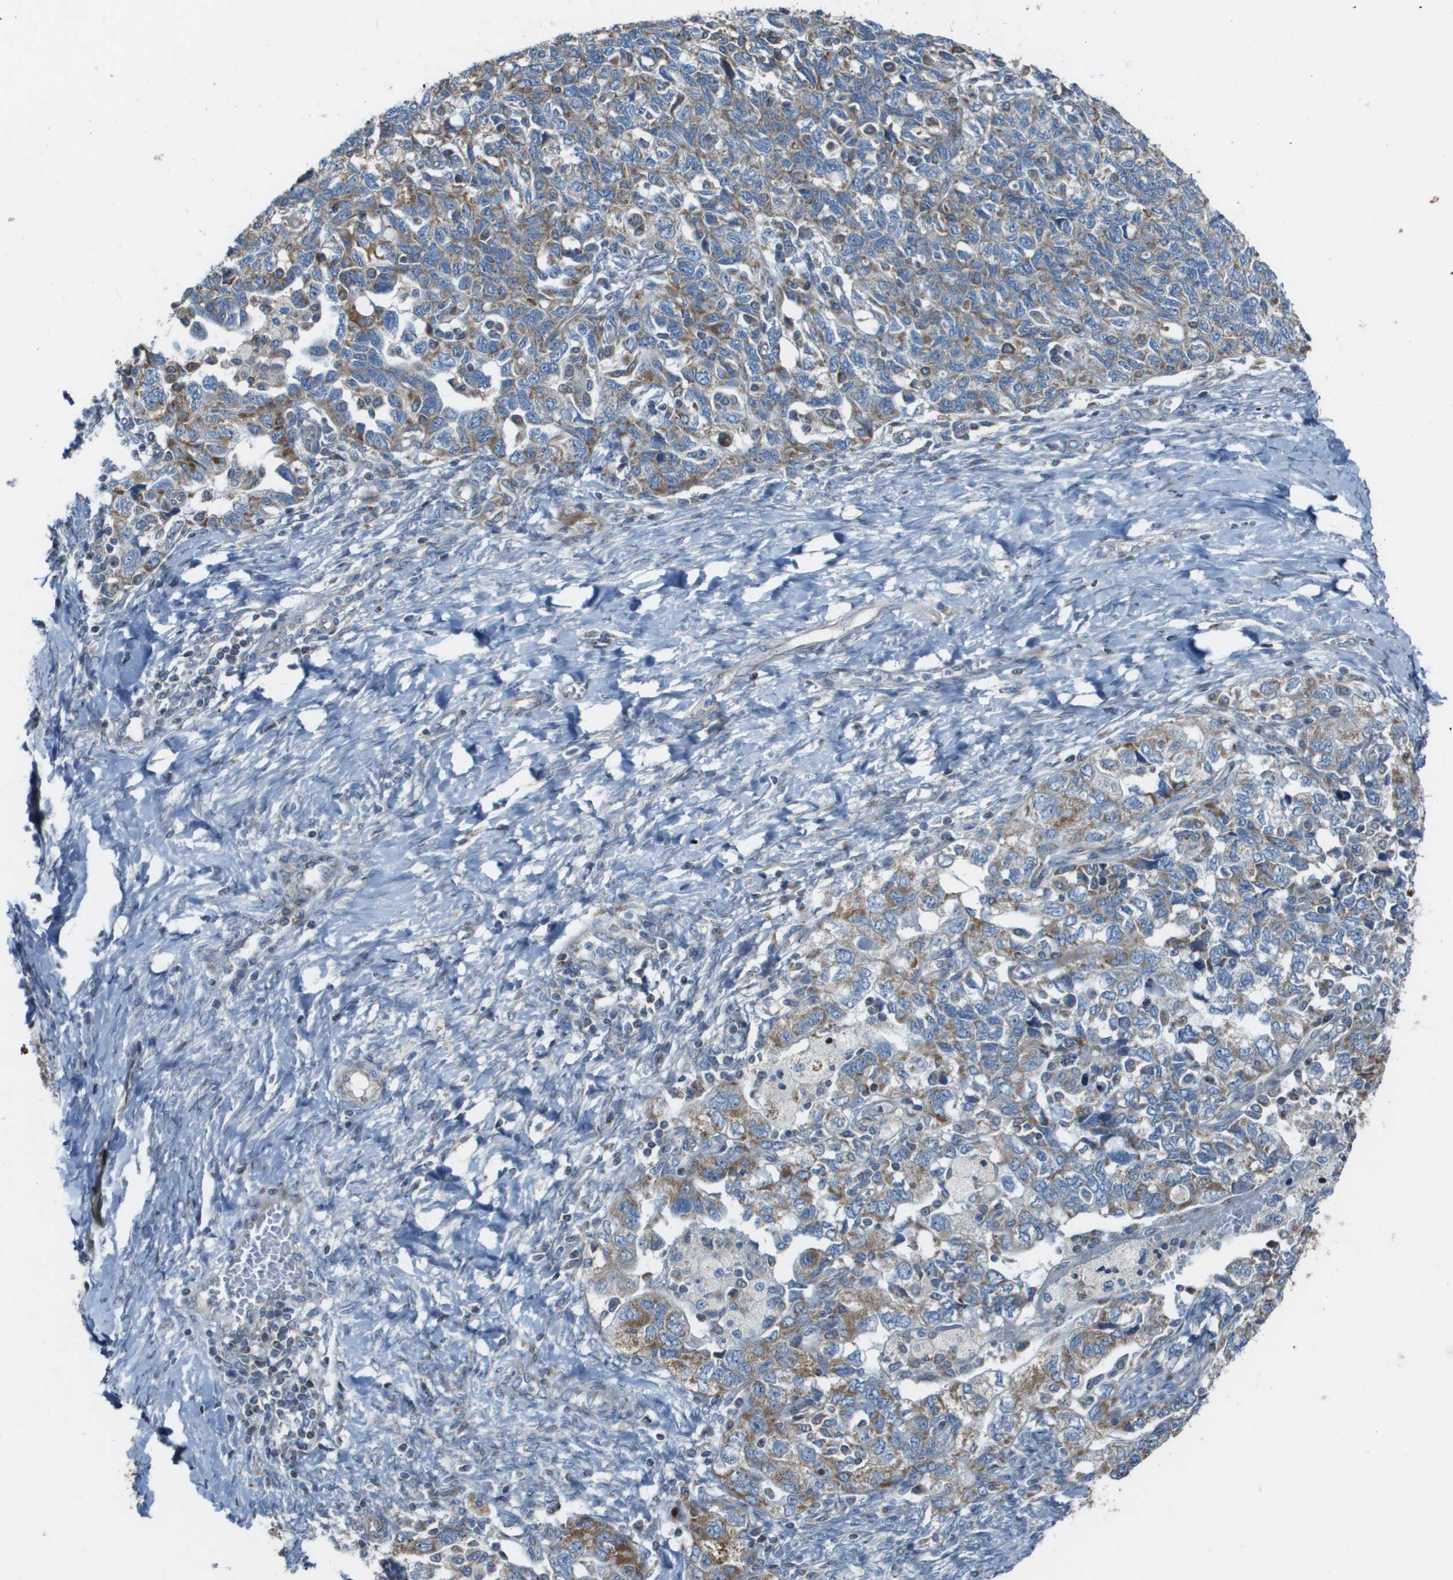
{"staining": {"intensity": "moderate", "quantity": "25%-75%", "location": "cytoplasmic/membranous"}, "tissue": "ovarian cancer", "cell_type": "Tumor cells", "image_type": "cancer", "snomed": [{"axis": "morphology", "description": "Carcinoma, NOS"}, {"axis": "morphology", "description": "Cystadenocarcinoma, serous, NOS"}, {"axis": "topography", "description": "Ovary"}], "caption": "The photomicrograph shows a brown stain indicating the presence of a protein in the cytoplasmic/membranous of tumor cells in ovarian cancer.", "gene": "MGAT3", "patient": {"sex": "female", "age": 69}}